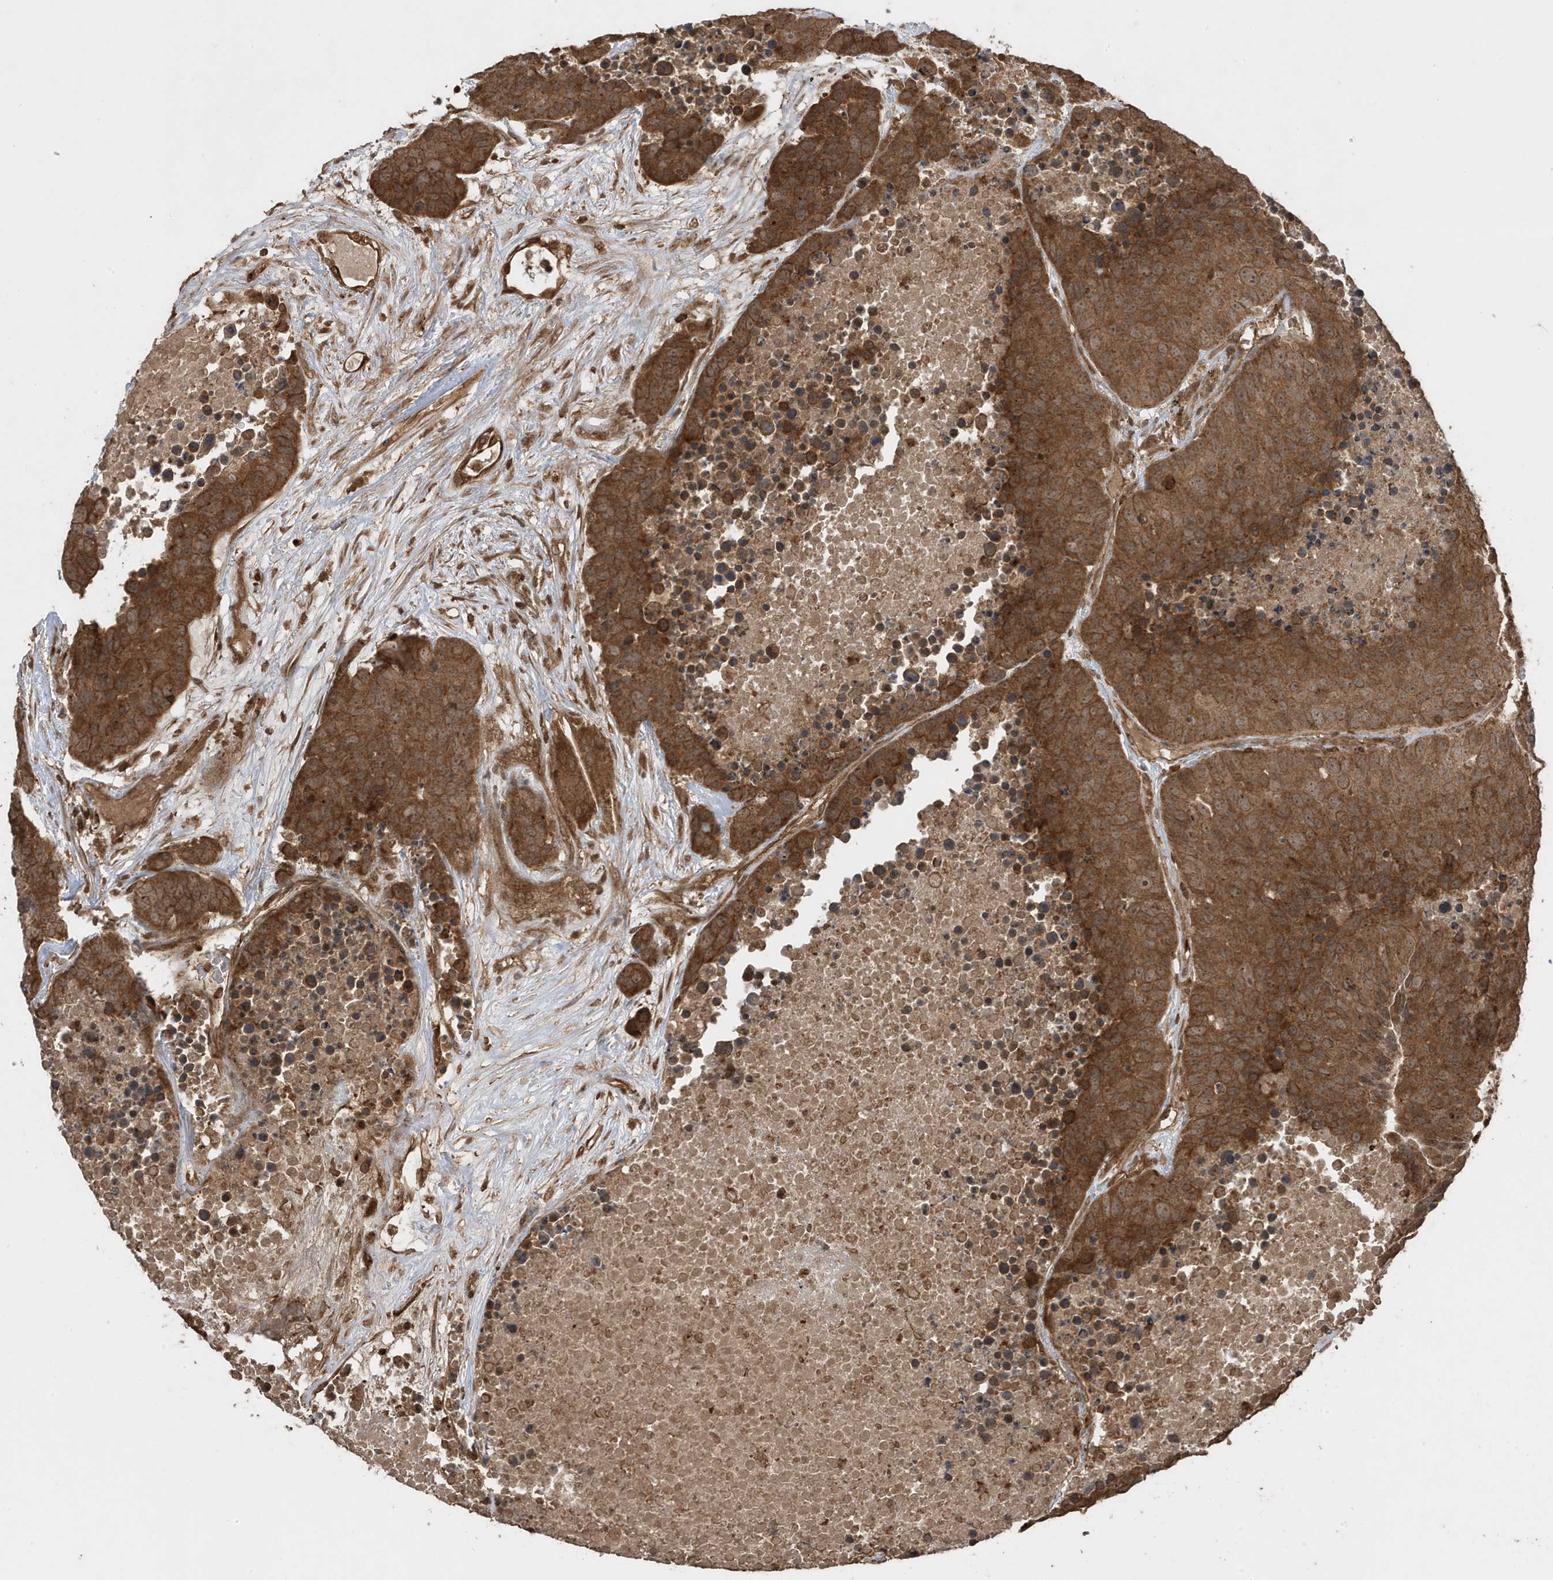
{"staining": {"intensity": "moderate", "quantity": ">75%", "location": "cytoplasmic/membranous"}, "tissue": "carcinoid", "cell_type": "Tumor cells", "image_type": "cancer", "snomed": [{"axis": "morphology", "description": "Carcinoid, malignant, NOS"}, {"axis": "topography", "description": "Lung"}], "caption": "Immunohistochemical staining of human carcinoid exhibits moderate cytoplasmic/membranous protein positivity in about >75% of tumor cells.", "gene": "ASAP1", "patient": {"sex": "male", "age": 60}}